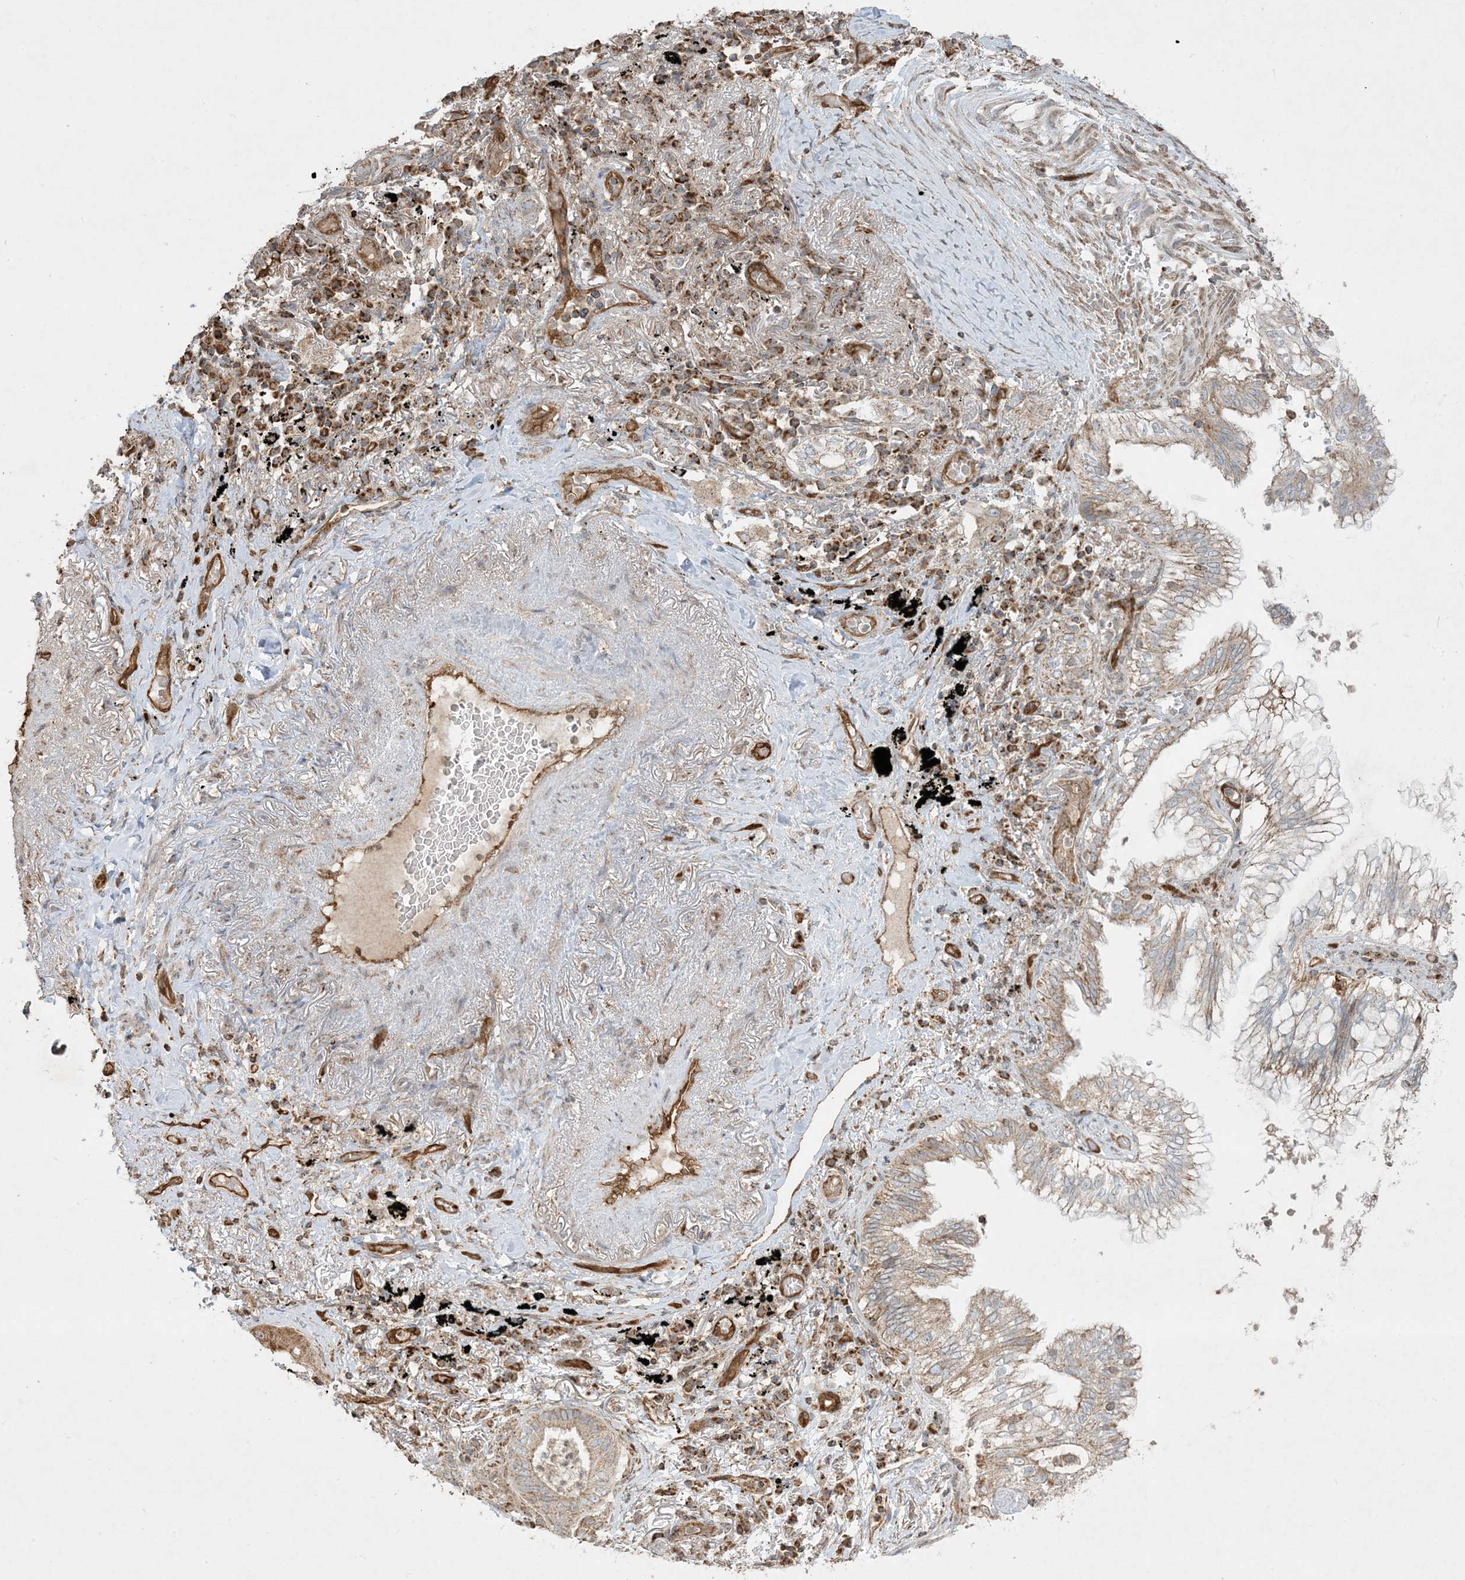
{"staining": {"intensity": "weak", "quantity": "25%-75%", "location": "cytoplasmic/membranous"}, "tissue": "lung cancer", "cell_type": "Tumor cells", "image_type": "cancer", "snomed": [{"axis": "morphology", "description": "Adenocarcinoma, NOS"}, {"axis": "topography", "description": "Lung"}], "caption": "Protein analysis of lung cancer tissue exhibits weak cytoplasmic/membranous expression in approximately 25%-75% of tumor cells.", "gene": "PPM1F", "patient": {"sex": "female", "age": 70}}